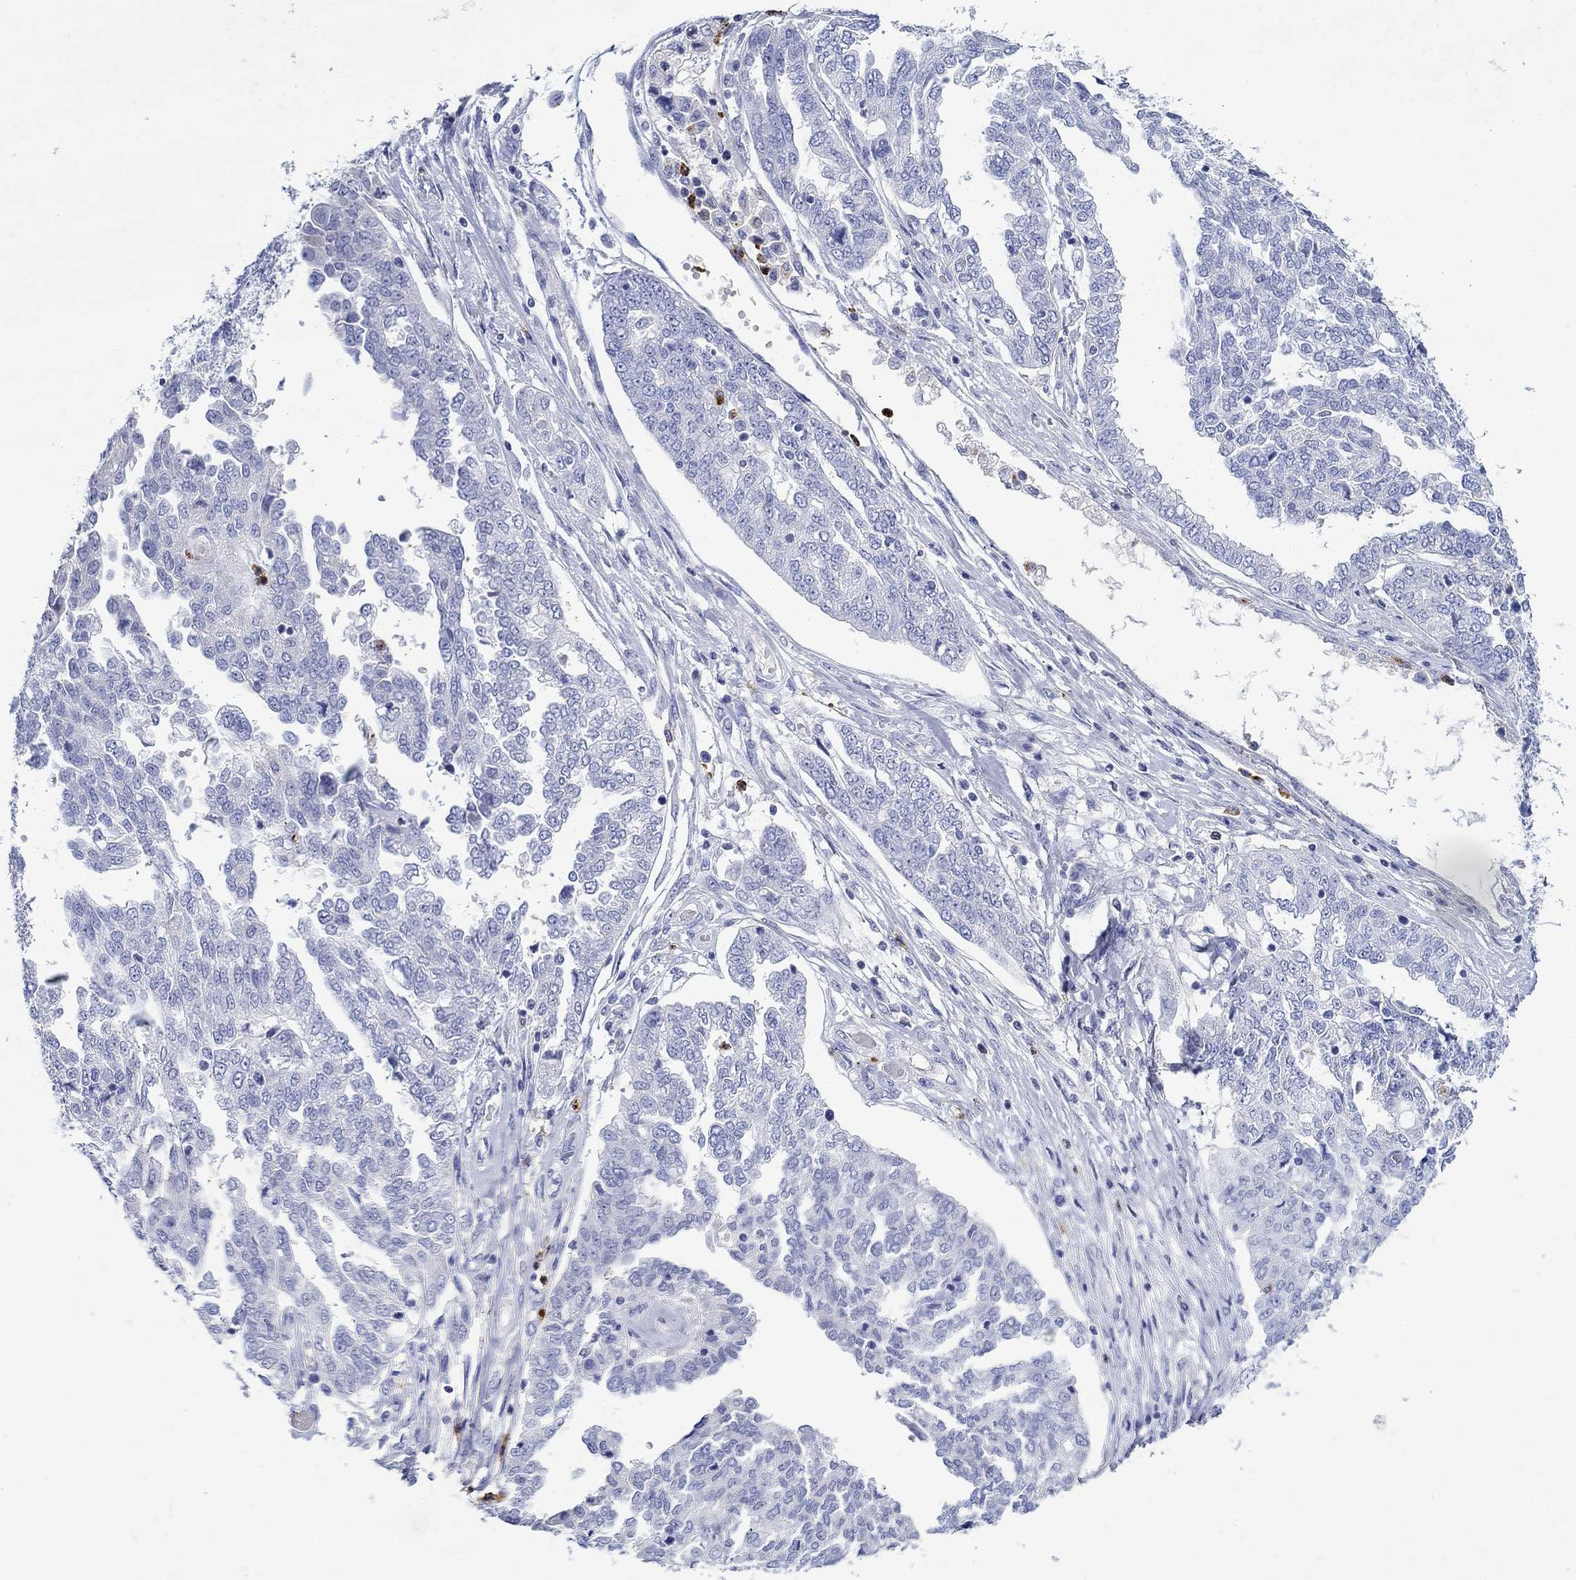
{"staining": {"intensity": "negative", "quantity": "none", "location": "none"}, "tissue": "ovarian cancer", "cell_type": "Tumor cells", "image_type": "cancer", "snomed": [{"axis": "morphology", "description": "Cystadenocarcinoma, serous, NOS"}, {"axis": "topography", "description": "Ovary"}], "caption": "Ovarian serous cystadenocarcinoma was stained to show a protein in brown. There is no significant expression in tumor cells.", "gene": "EPX", "patient": {"sex": "female", "age": 67}}